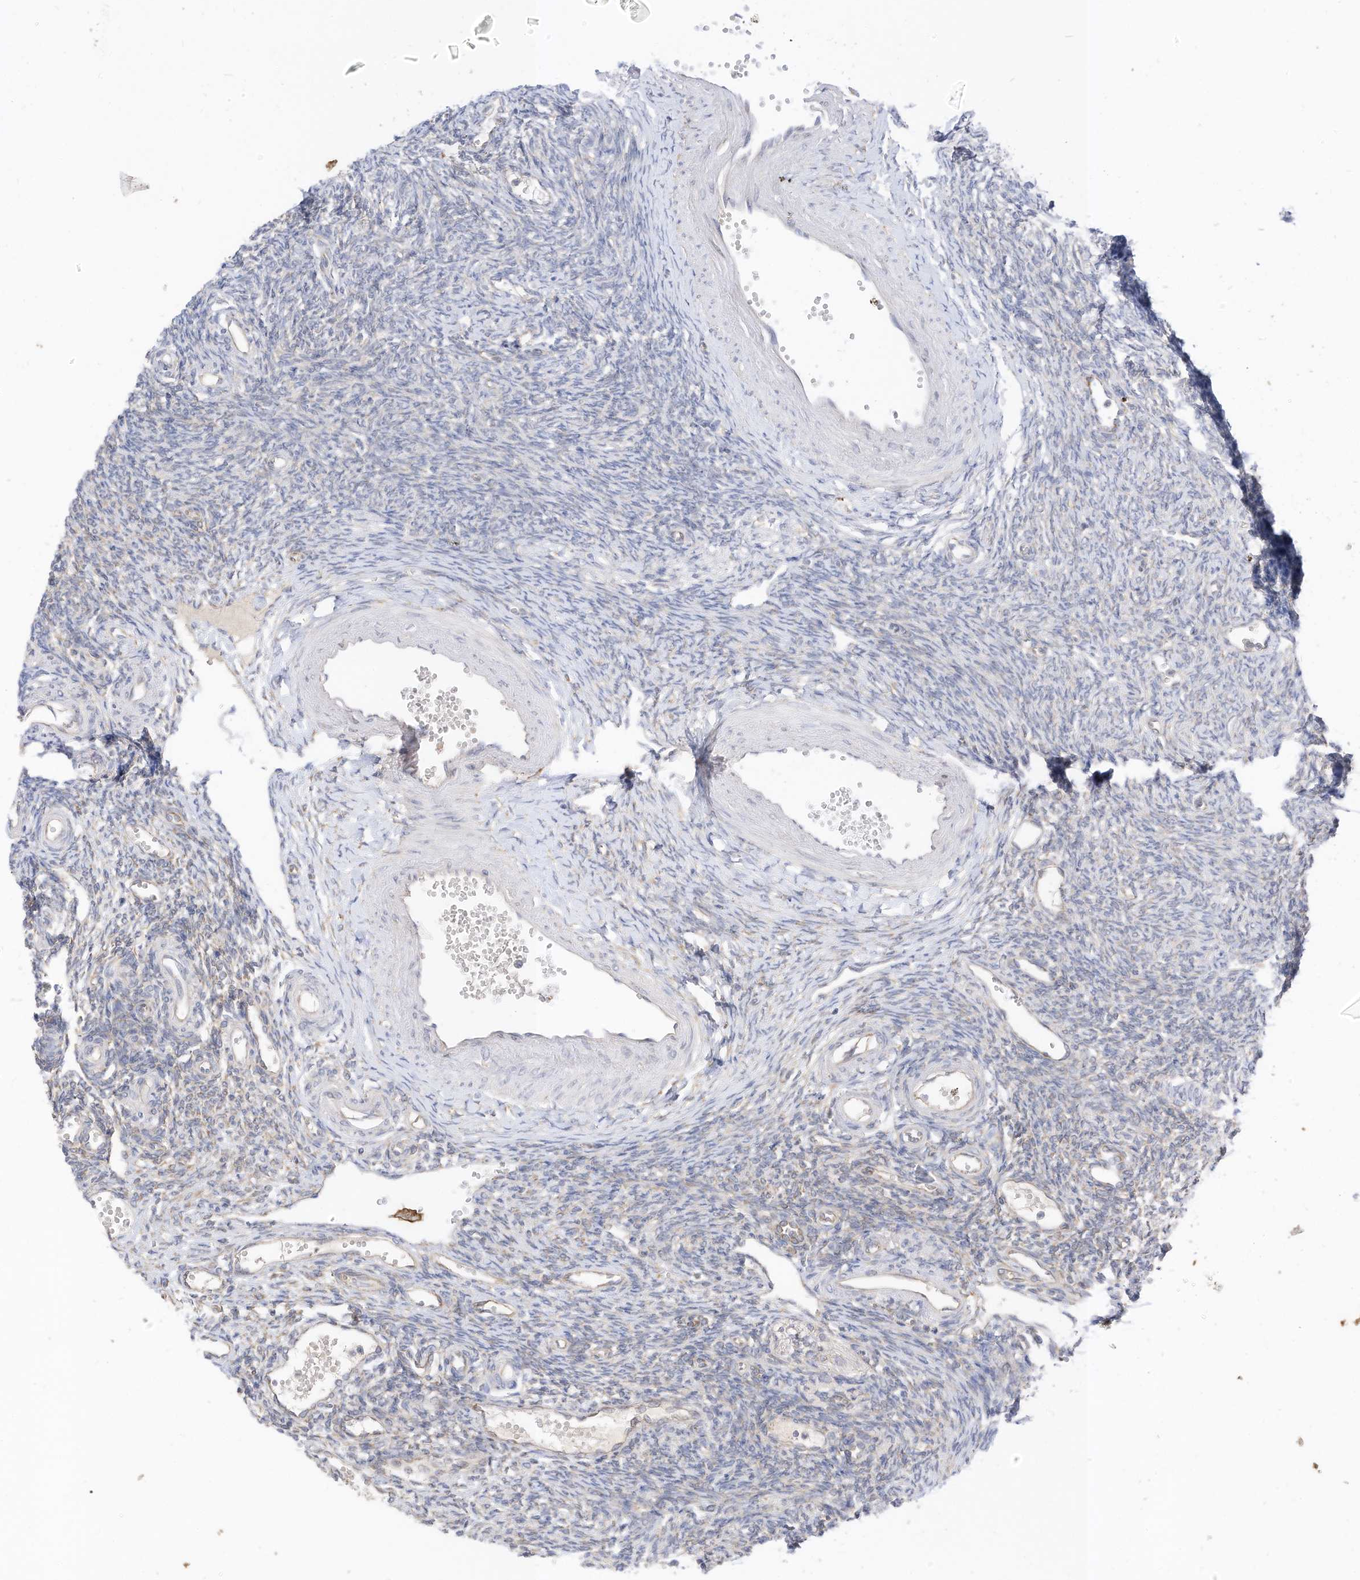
{"staining": {"intensity": "weak", "quantity": ">75%", "location": "cytoplasmic/membranous"}, "tissue": "ovary", "cell_type": "Follicle cells", "image_type": "normal", "snomed": [{"axis": "morphology", "description": "Normal tissue, NOS"}, {"axis": "morphology", "description": "Cyst, NOS"}, {"axis": "topography", "description": "Ovary"}], "caption": "Follicle cells demonstrate low levels of weak cytoplasmic/membranous expression in about >75% of cells in benign ovary.", "gene": "RASA2", "patient": {"sex": "female", "age": 33}}